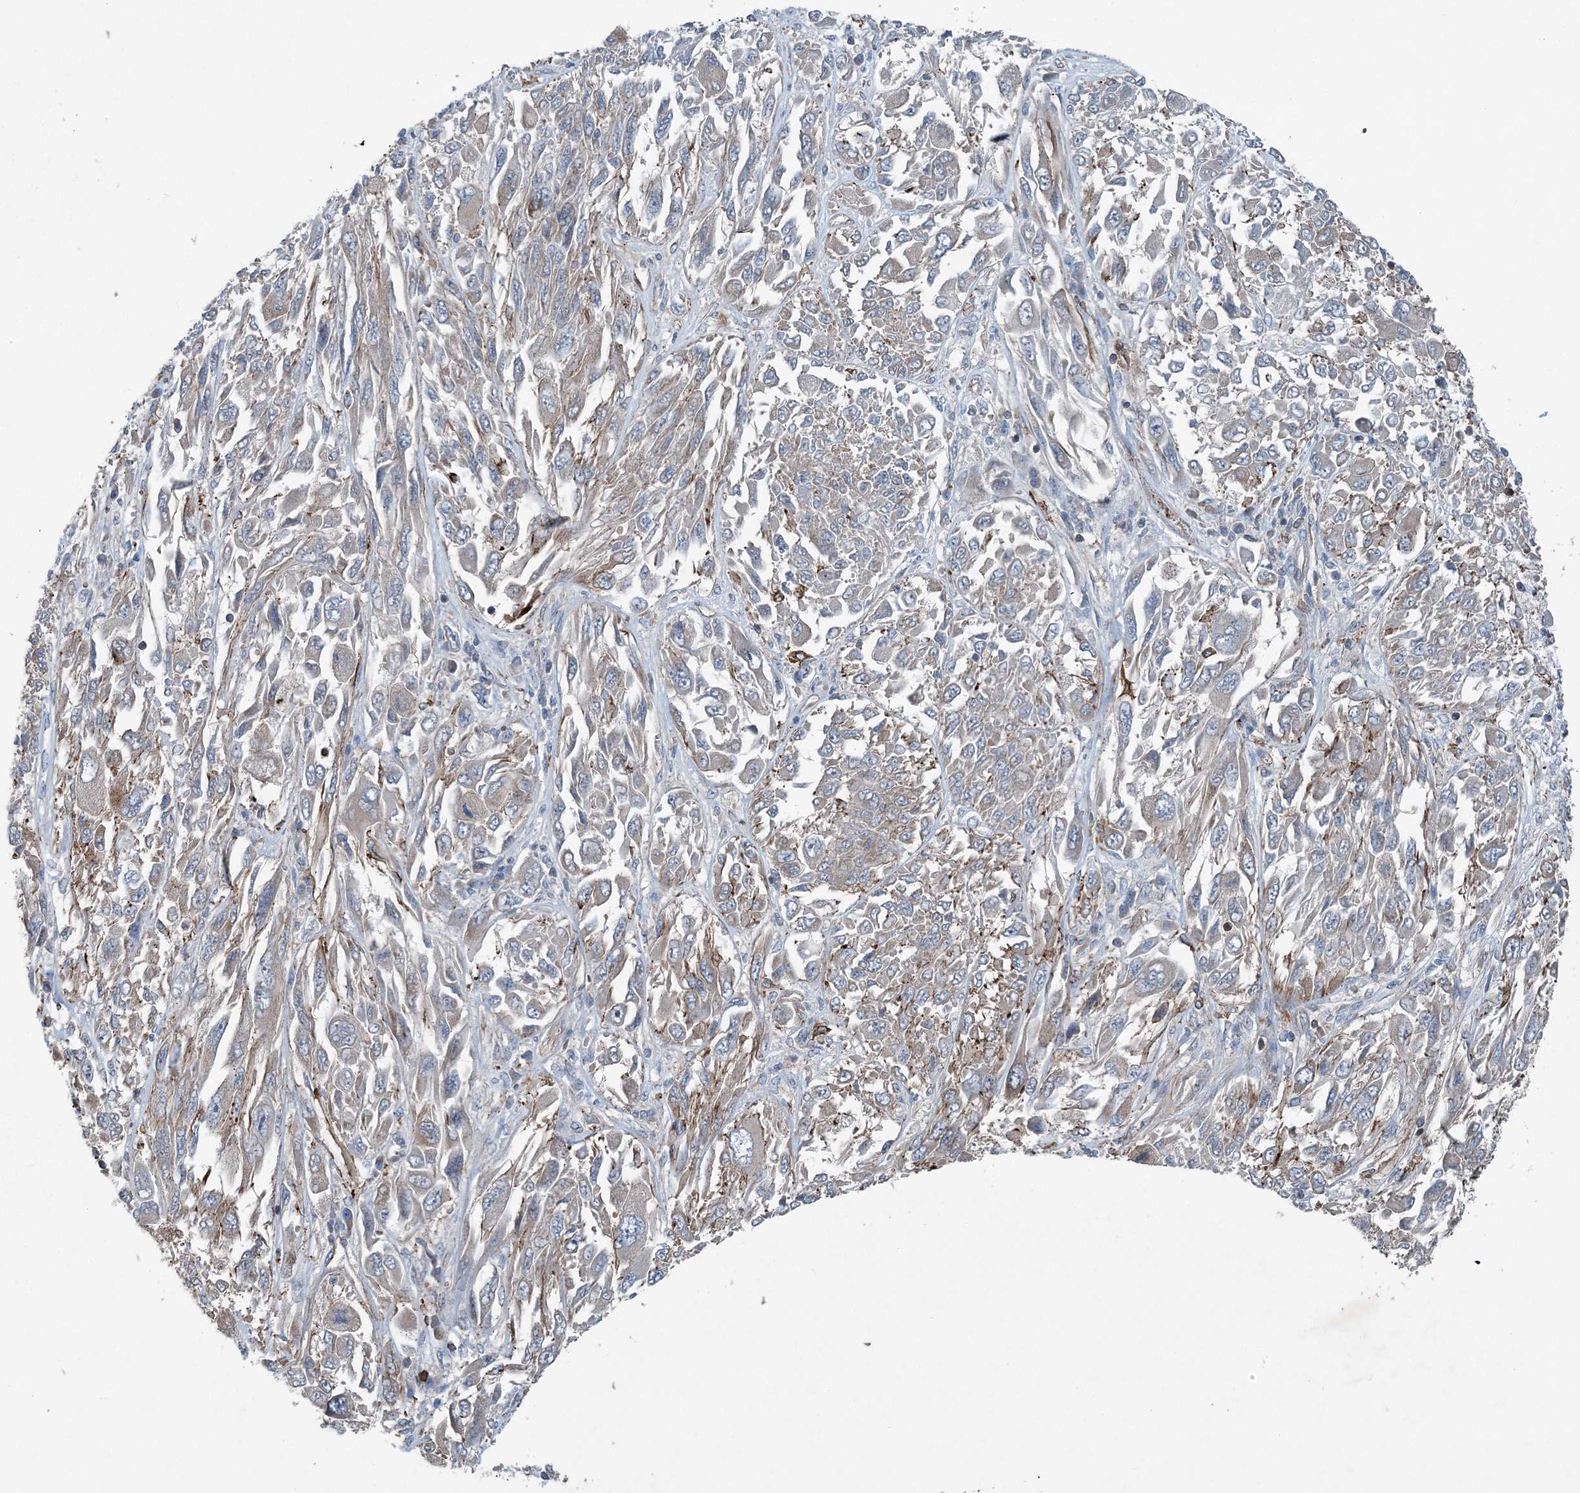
{"staining": {"intensity": "negative", "quantity": "none", "location": "none"}, "tissue": "melanoma", "cell_type": "Tumor cells", "image_type": "cancer", "snomed": [{"axis": "morphology", "description": "Malignant melanoma, NOS"}, {"axis": "topography", "description": "Skin"}], "caption": "A histopathology image of human melanoma is negative for staining in tumor cells.", "gene": "DGUOK", "patient": {"sex": "female", "age": 91}}